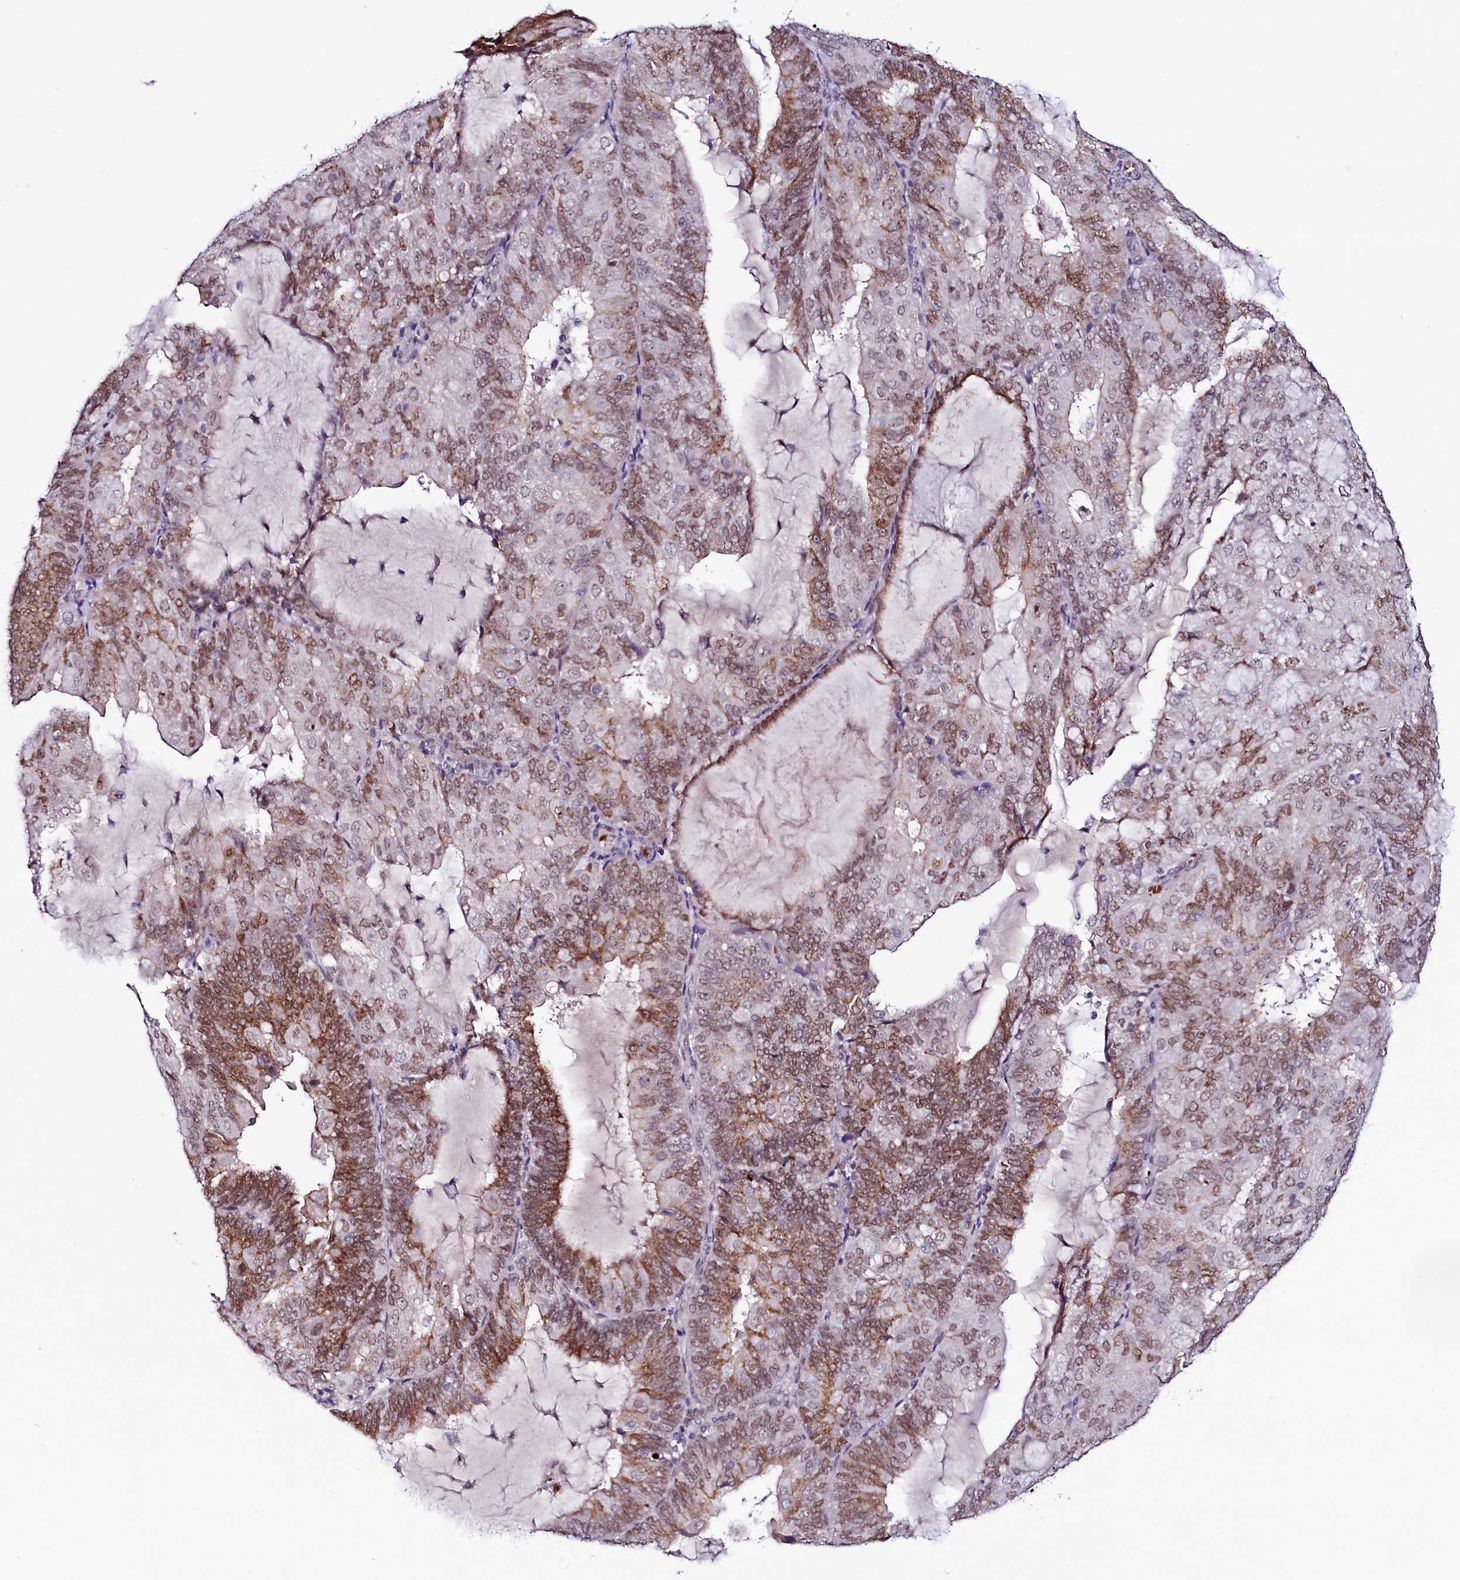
{"staining": {"intensity": "strong", "quantity": "25%-75%", "location": "cytoplasmic/membranous,nuclear"}, "tissue": "endometrial cancer", "cell_type": "Tumor cells", "image_type": "cancer", "snomed": [{"axis": "morphology", "description": "Adenocarcinoma, NOS"}, {"axis": "topography", "description": "Endometrium"}], "caption": "Brown immunohistochemical staining in endometrial cancer displays strong cytoplasmic/membranous and nuclear staining in approximately 25%-75% of tumor cells.", "gene": "LEUTX", "patient": {"sex": "female", "age": 81}}